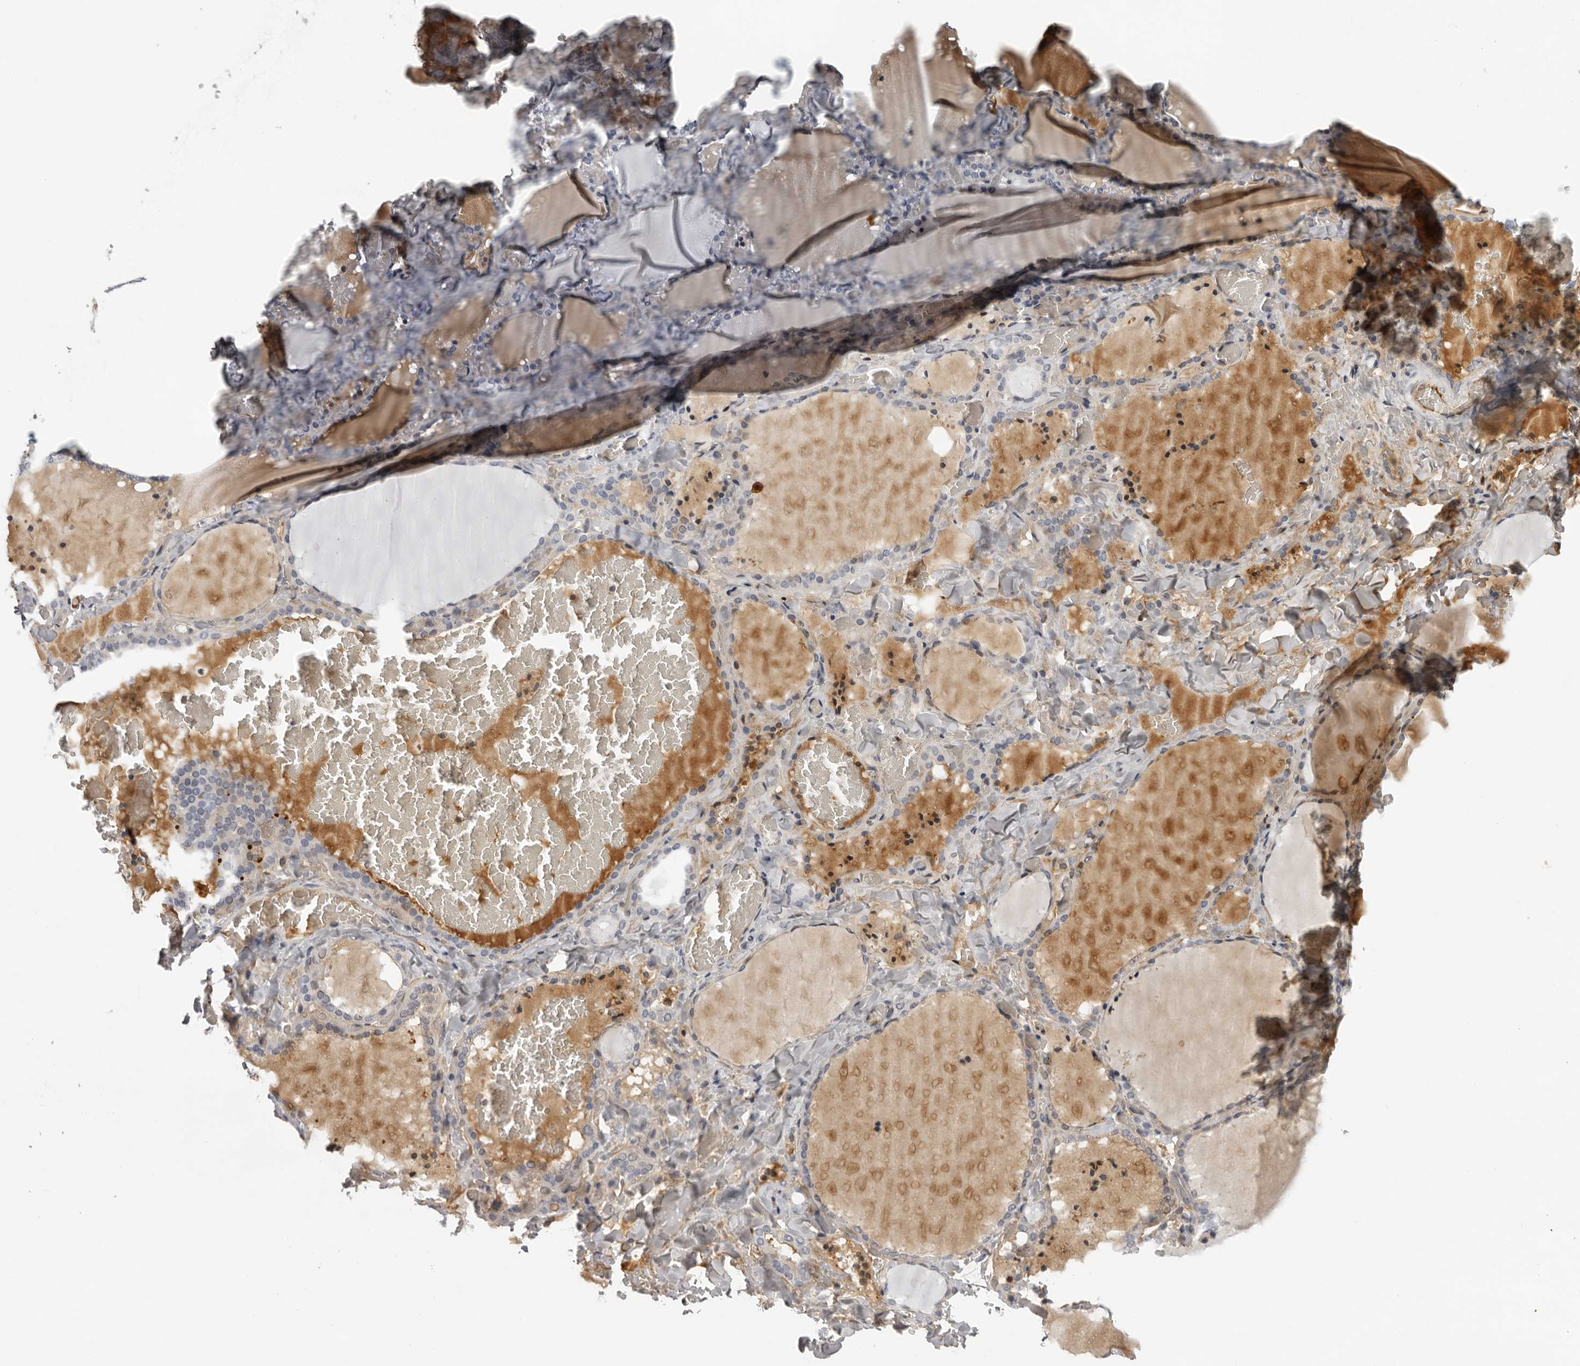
{"staining": {"intensity": "negative", "quantity": "none", "location": "none"}, "tissue": "thyroid gland", "cell_type": "Glandular cells", "image_type": "normal", "snomed": [{"axis": "morphology", "description": "Normal tissue, NOS"}, {"axis": "topography", "description": "Thyroid gland"}], "caption": "Micrograph shows no significant protein staining in glandular cells of benign thyroid gland. The staining is performed using DAB brown chromogen with nuclei counter-stained in using hematoxylin.", "gene": "PLEKHF2", "patient": {"sex": "female", "age": 22}}